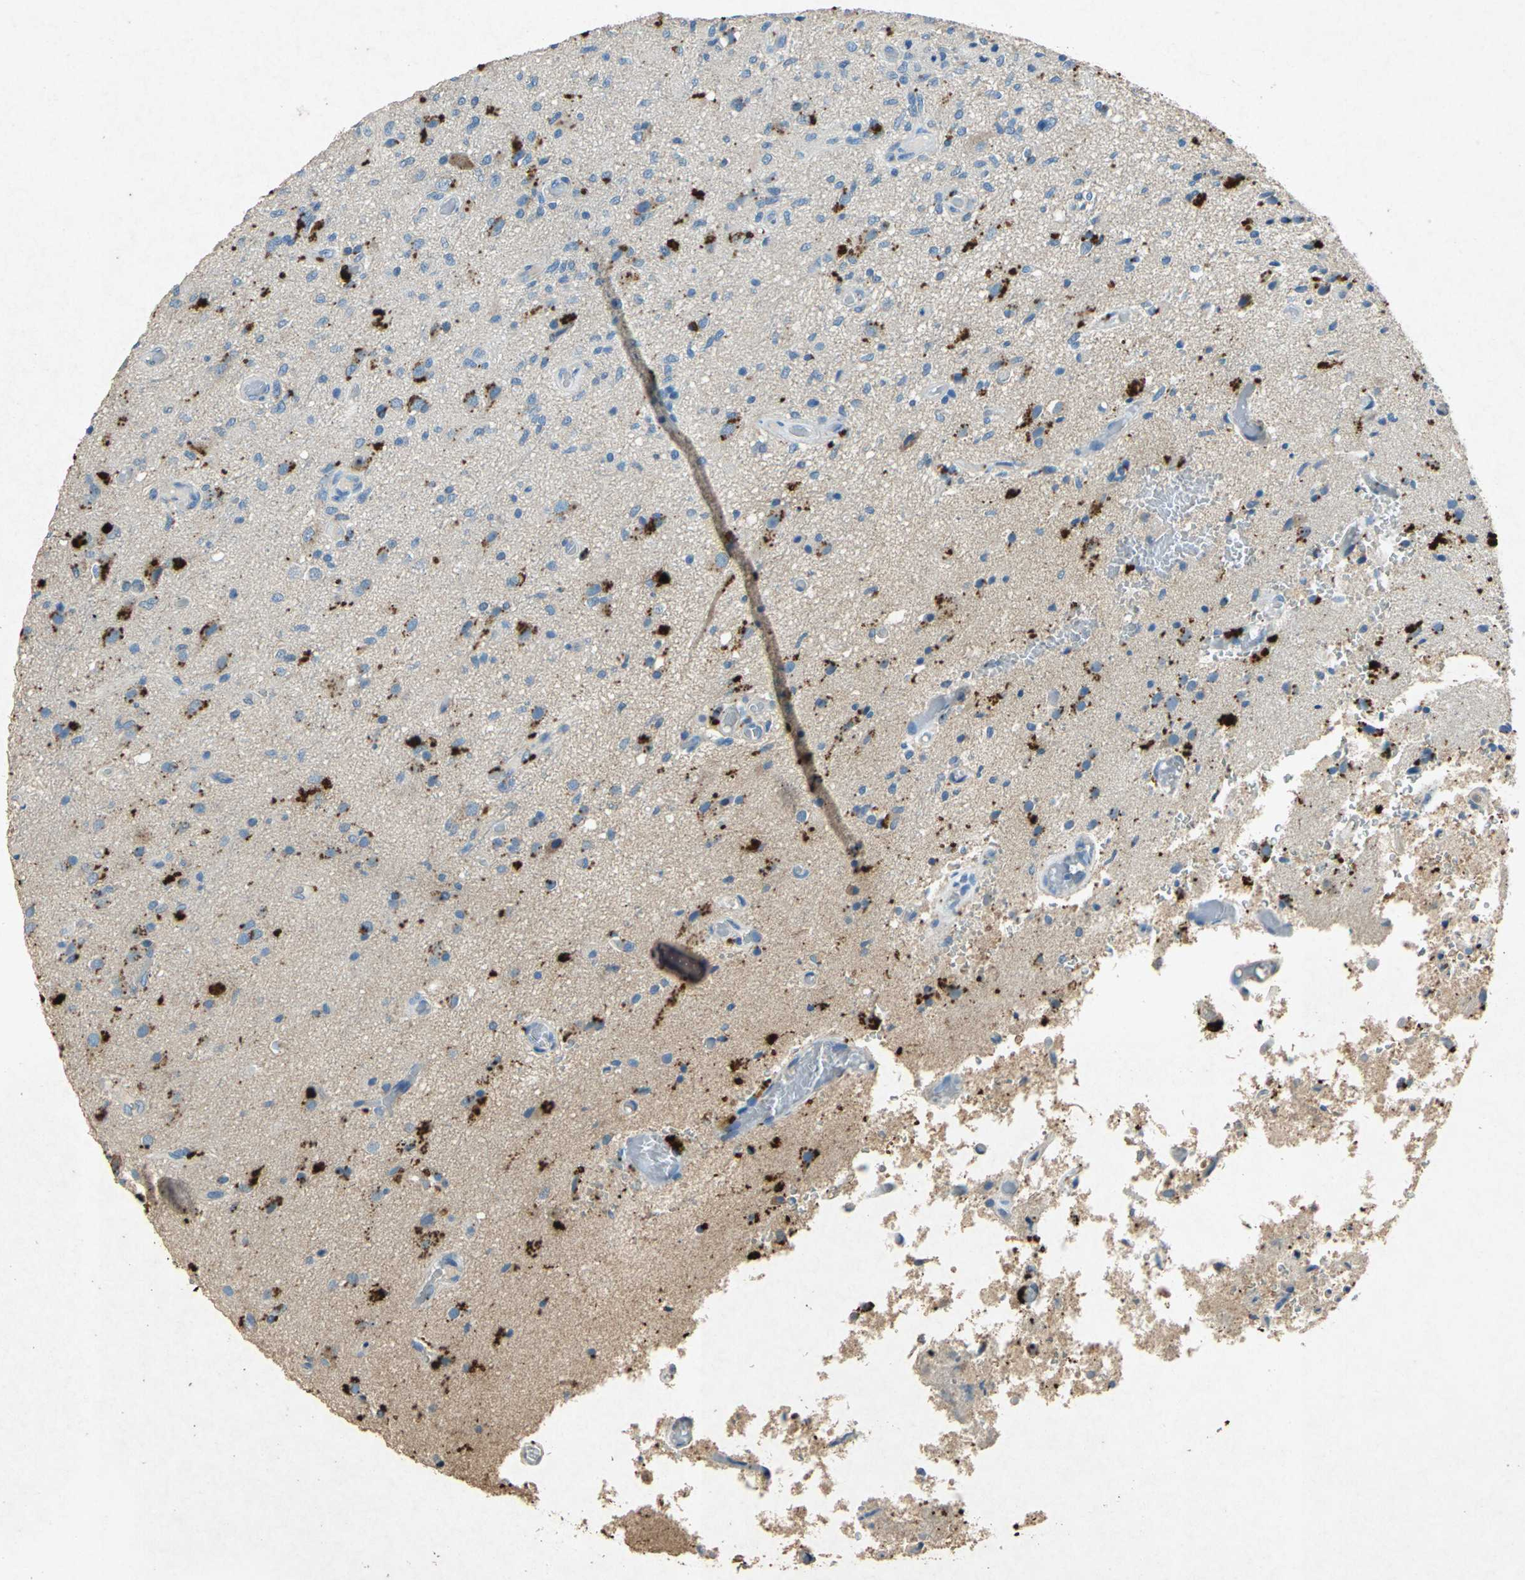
{"staining": {"intensity": "weak", "quantity": ">75%", "location": "cytoplasmic/membranous"}, "tissue": "glioma", "cell_type": "Tumor cells", "image_type": "cancer", "snomed": [{"axis": "morphology", "description": "Normal tissue, NOS"}, {"axis": "morphology", "description": "Glioma, malignant, High grade"}, {"axis": "topography", "description": "Cerebral cortex"}], "caption": "Protein analysis of glioma tissue reveals weak cytoplasmic/membranous expression in about >75% of tumor cells.", "gene": "ADAMTS5", "patient": {"sex": "male", "age": 77}}